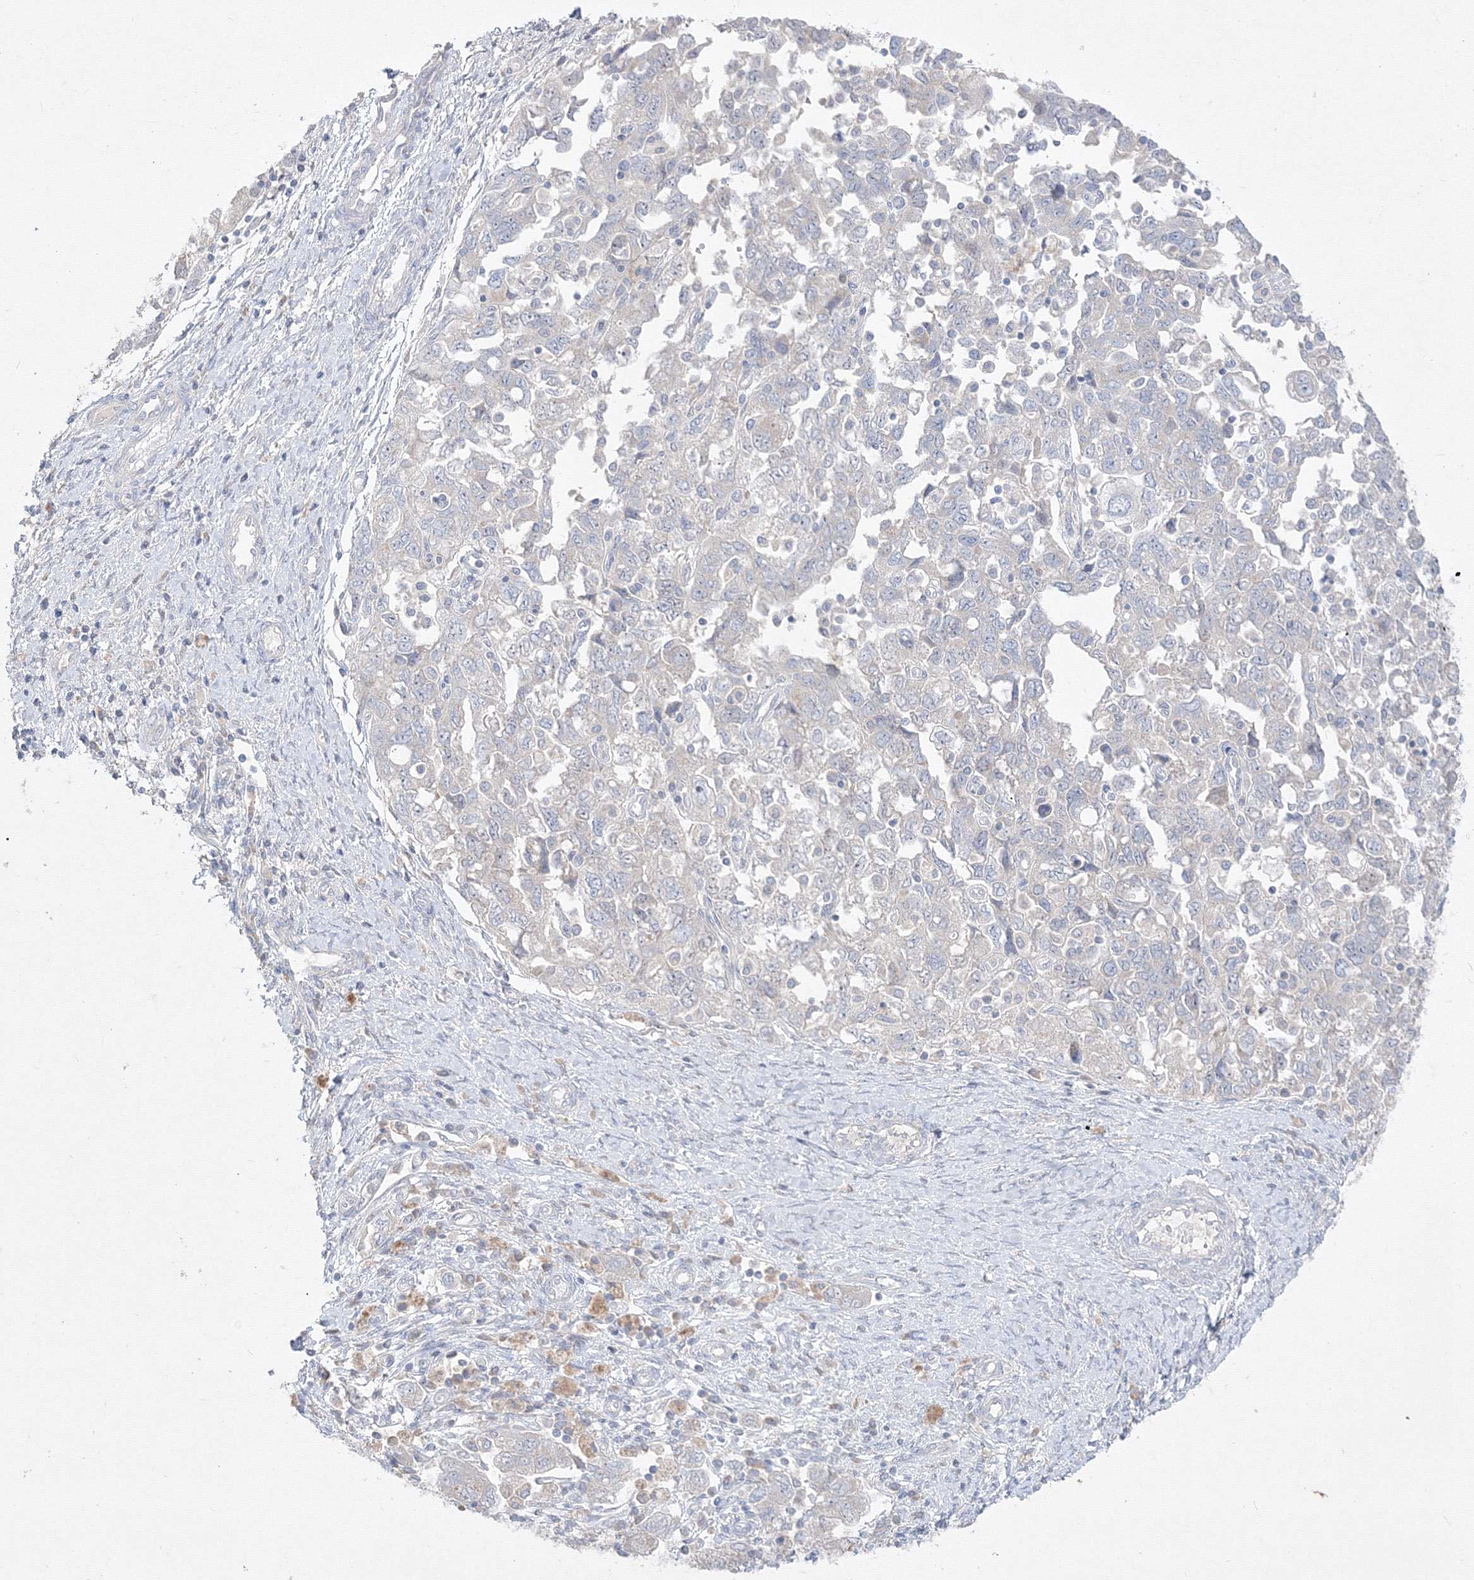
{"staining": {"intensity": "negative", "quantity": "none", "location": "none"}, "tissue": "ovarian cancer", "cell_type": "Tumor cells", "image_type": "cancer", "snomed": [{"axis": "morphology", "description": "Carcinoma, NOS"}, {"axis": "morphology", "description": "Cystadenocarcinoma, serous, NOS"}, {"axis": "topography", "description": "Ovary"}], "caption": "Protein analysis of carcinoma (ovarian) demonstrates no significant positivity in tumor cells.", "gene": "FBXL8", "patient": {"sex": "female", "age": 69}}